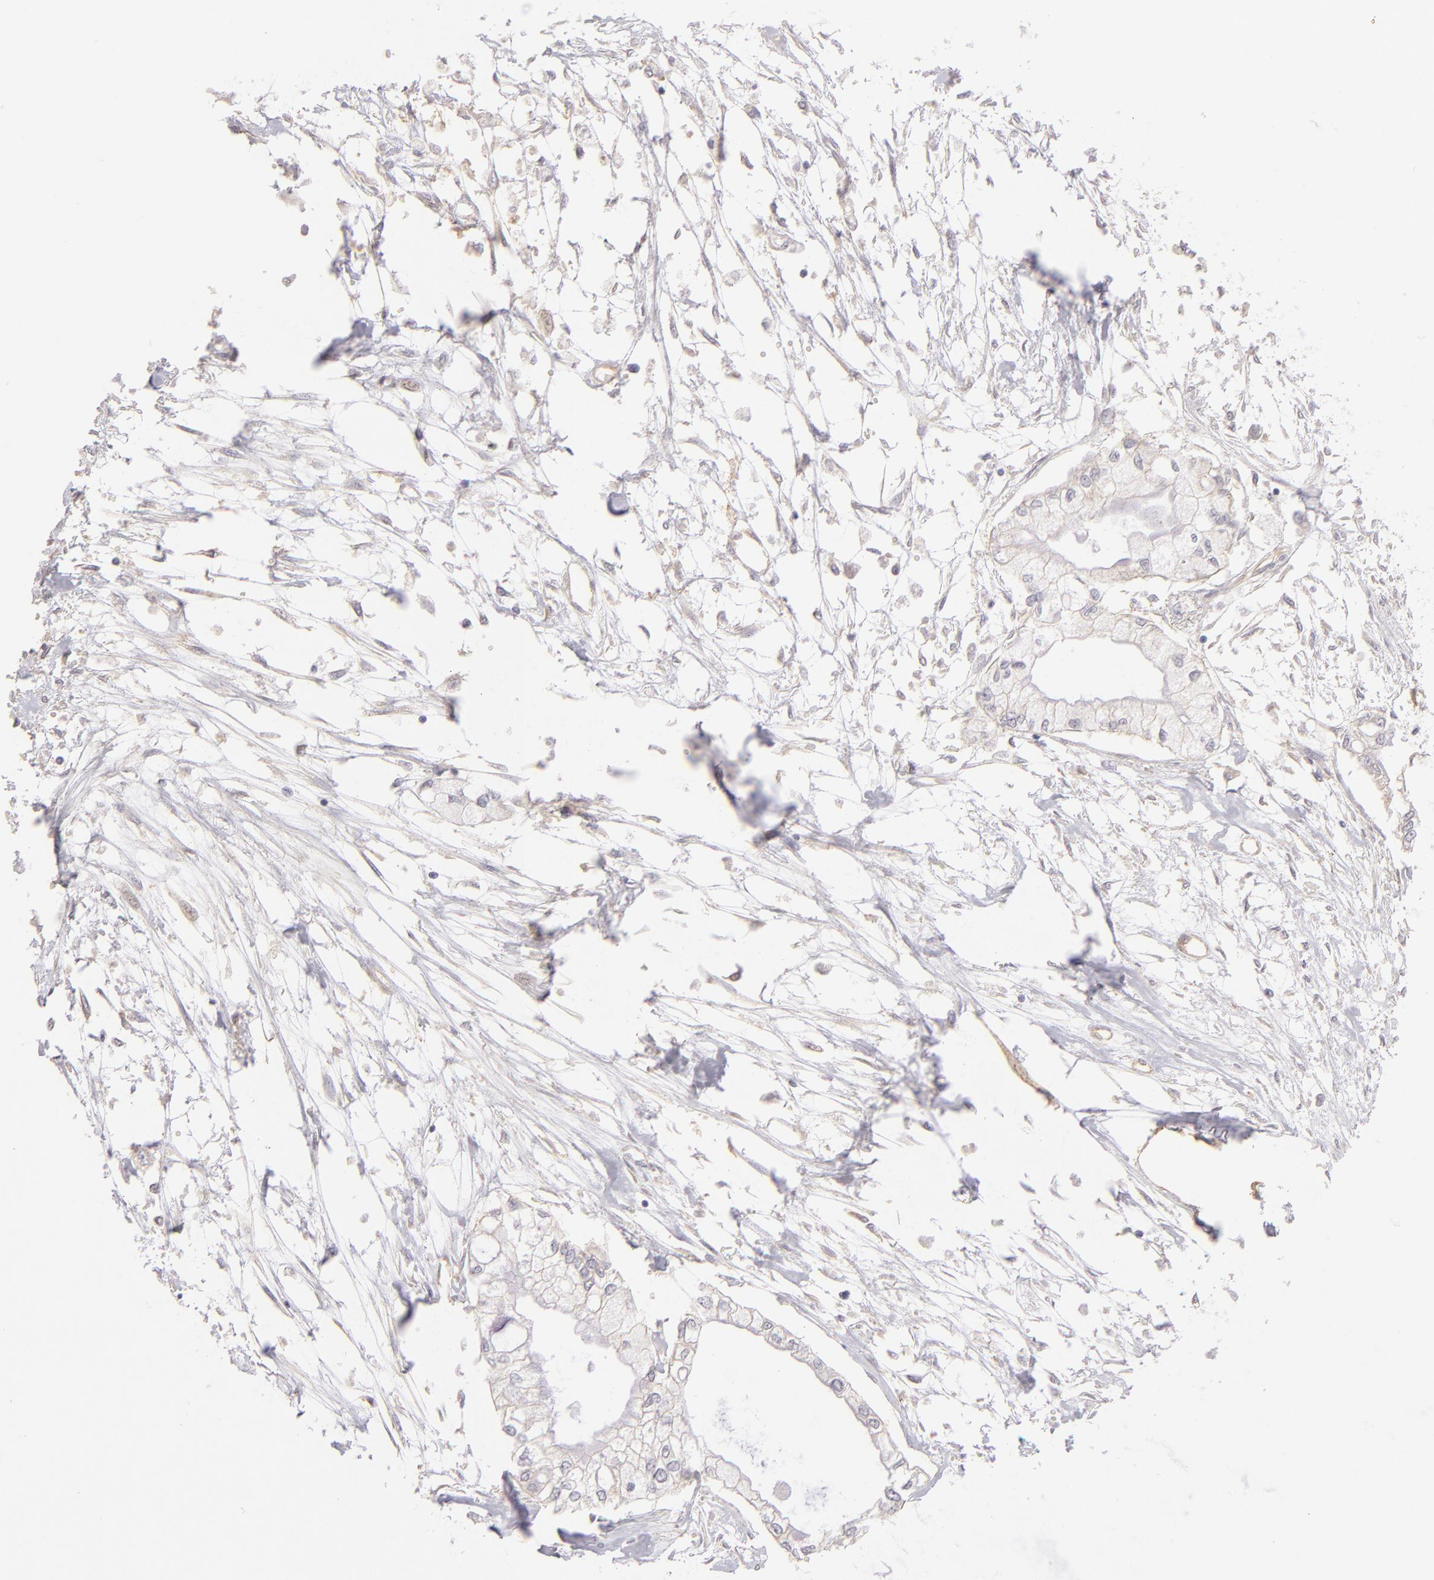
{"staining": {"intensity": "negative", "quantity": "none", "location": "none"}, "tissue": "pancreatic cancer", "cell_type": "Tumor cells", "image_type": "cancer", "snomed": [{"axis": "morphology", "description": "Adenocarcinoma, NOS"}, {"axis": "topography", "description": "Pancreas"}], "caption": "The photomicrograph exhibits no significant positivity in tumor cells of pancreatic cancer (adenocarcinoma). (Brightfield microscopy of DAB (3,3'-diaminobenzidine) immunohistochemistry (IHC) at high magnification).", "gene": "THBD", "patient": {"sex": "male", "age": 79}}